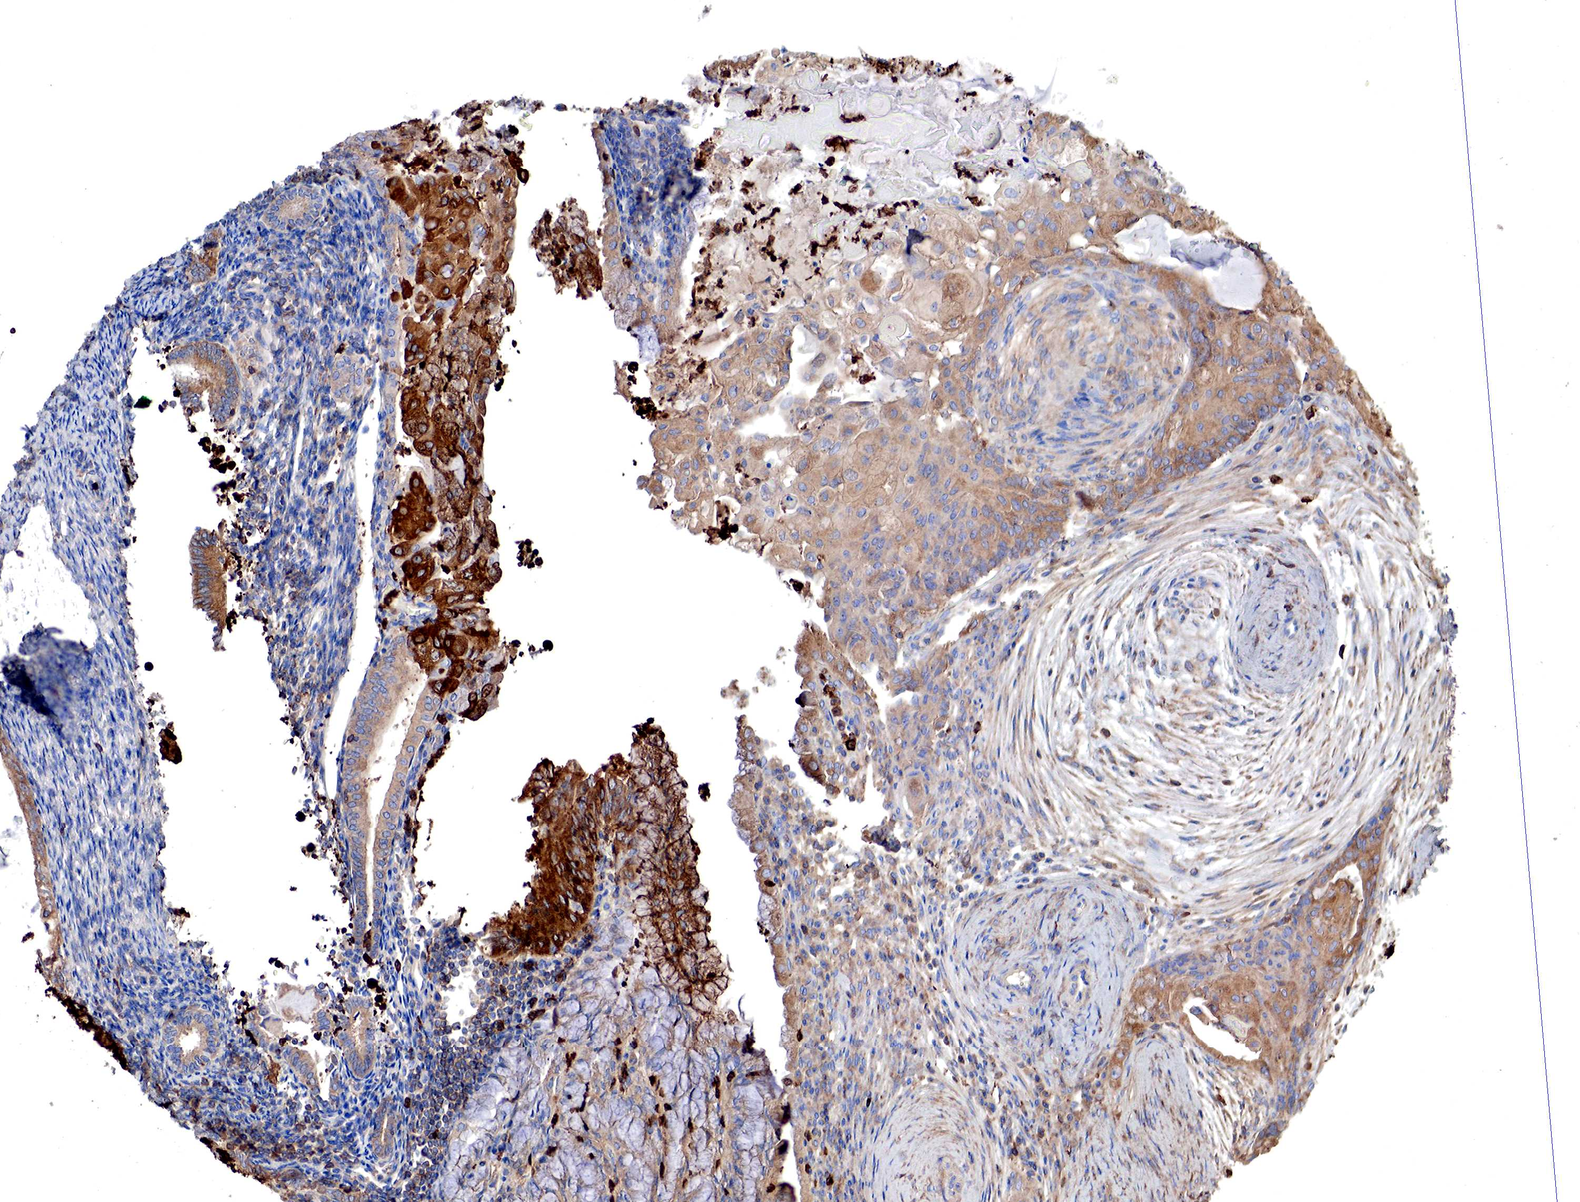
{"staining": {"intensity": "moderate", "quantity": "25%-75%", "location": "cytoplasmic/membranous"}, "tissue": "endometrial cancer", "cell_type": "Tumor cells", "image_type": "cancer", "snomed": [{"axis": "morphology", "description": "Adenocarcinoma, NOS"}, {"axis": "topography", "description": "Endometrium"}], "caption": "A micrograph of endometrial cancer stained for a protein demonstrates moderate cytoplasmic/membranous brown staining in tumor cells.", "gene": "G6PD", "patient": {"sex": "female", "age": 79}}